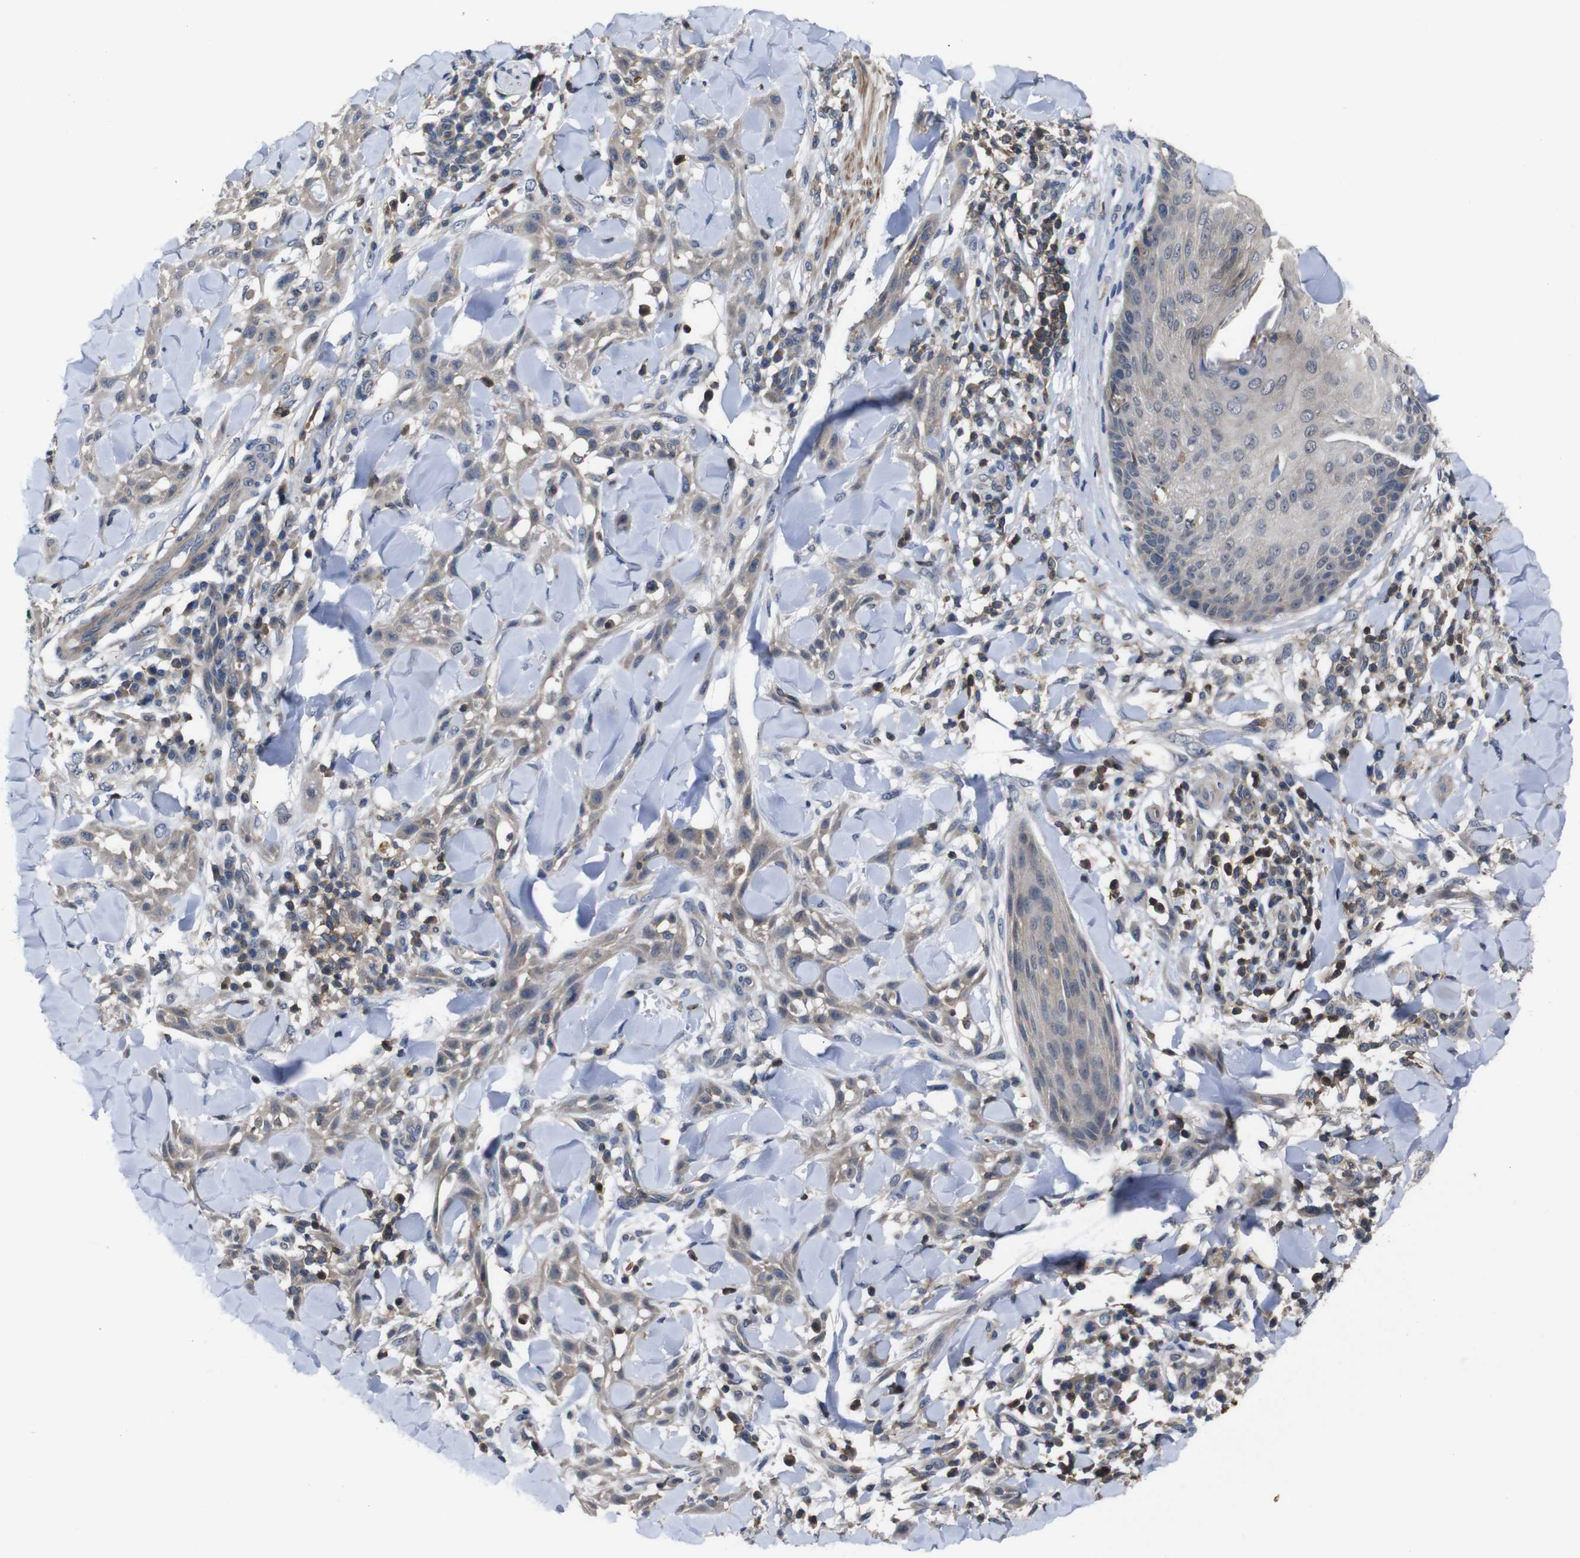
{"staining": {"intensity": "weak", "quantity": ">75%", "location": "cytoplasmic/membranous"}, "tissue": "skin cancer", "cell_type": "Tumor cells", "image_type": "cancer", "snomed": [{"axis": "morphology", "description": "Squamous cell carcinoma, NOS"}, {"axis": "topography", "description": "Skin"}], "caption": "Immunohistochemical staining of skin cancer demonstrates weak cytoplasmic/membranous protein staining in approximately >75% of tumor cells.", "gene": "BRWD3", "patient": {"sex": "male", "age": 24}}